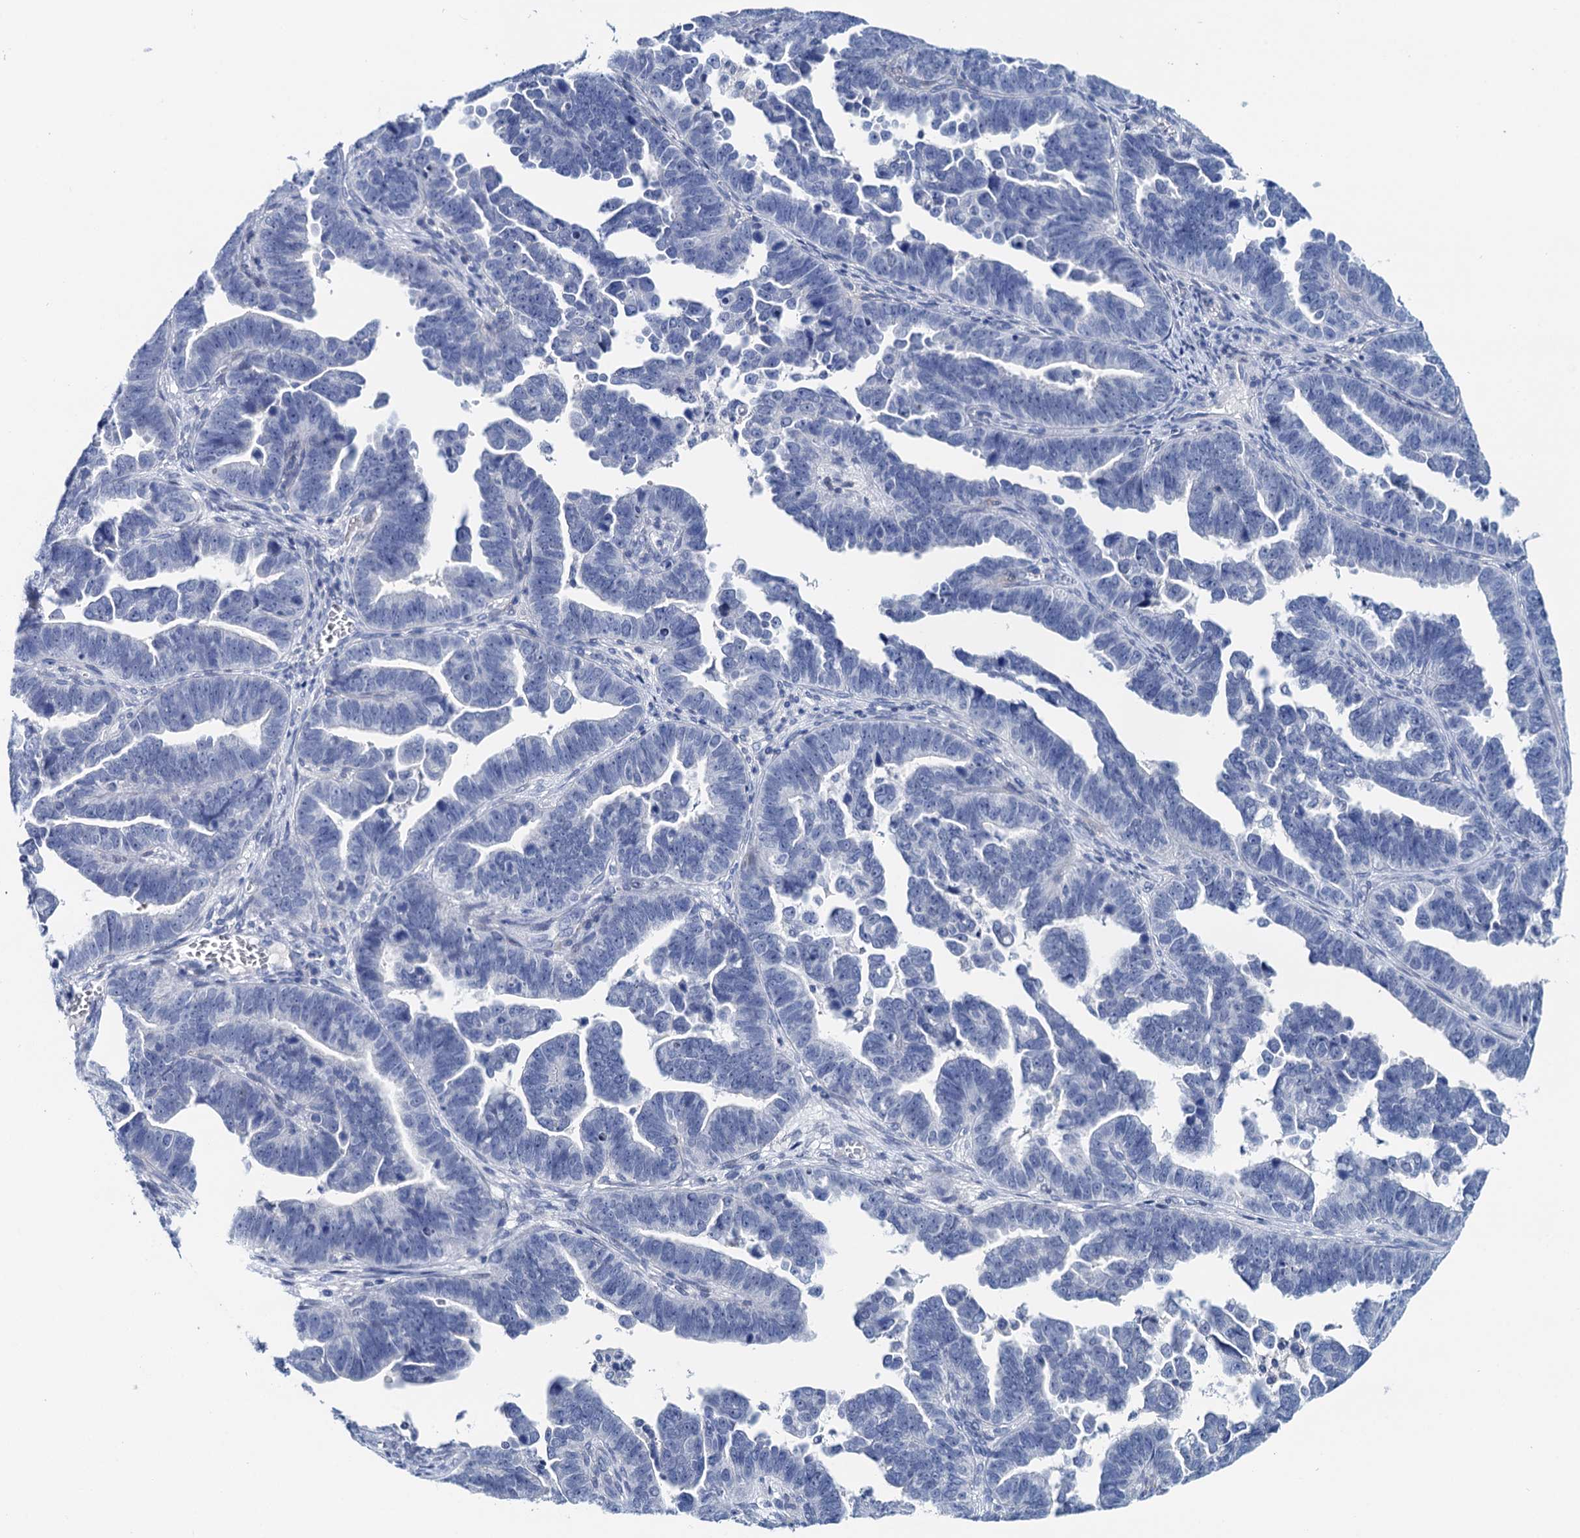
{"staining": {"intensity": "negative", "quantity": "none", "location": "none"}, "tissue": "endometrial cancer", "cell_type": "Tumor cells", "image_type": "cancer", "snomed": [{"axis": "morphology", "description": "Adenocarcinoma, NOS"}, {"axis": "topography", "description": "Endometrium"}], "caption": "There is no significant staining in tumor cells of adenocarcinoma (endometrial).", "gene": "LYPD3", "patient": {"sex": "female", "age": 75}}